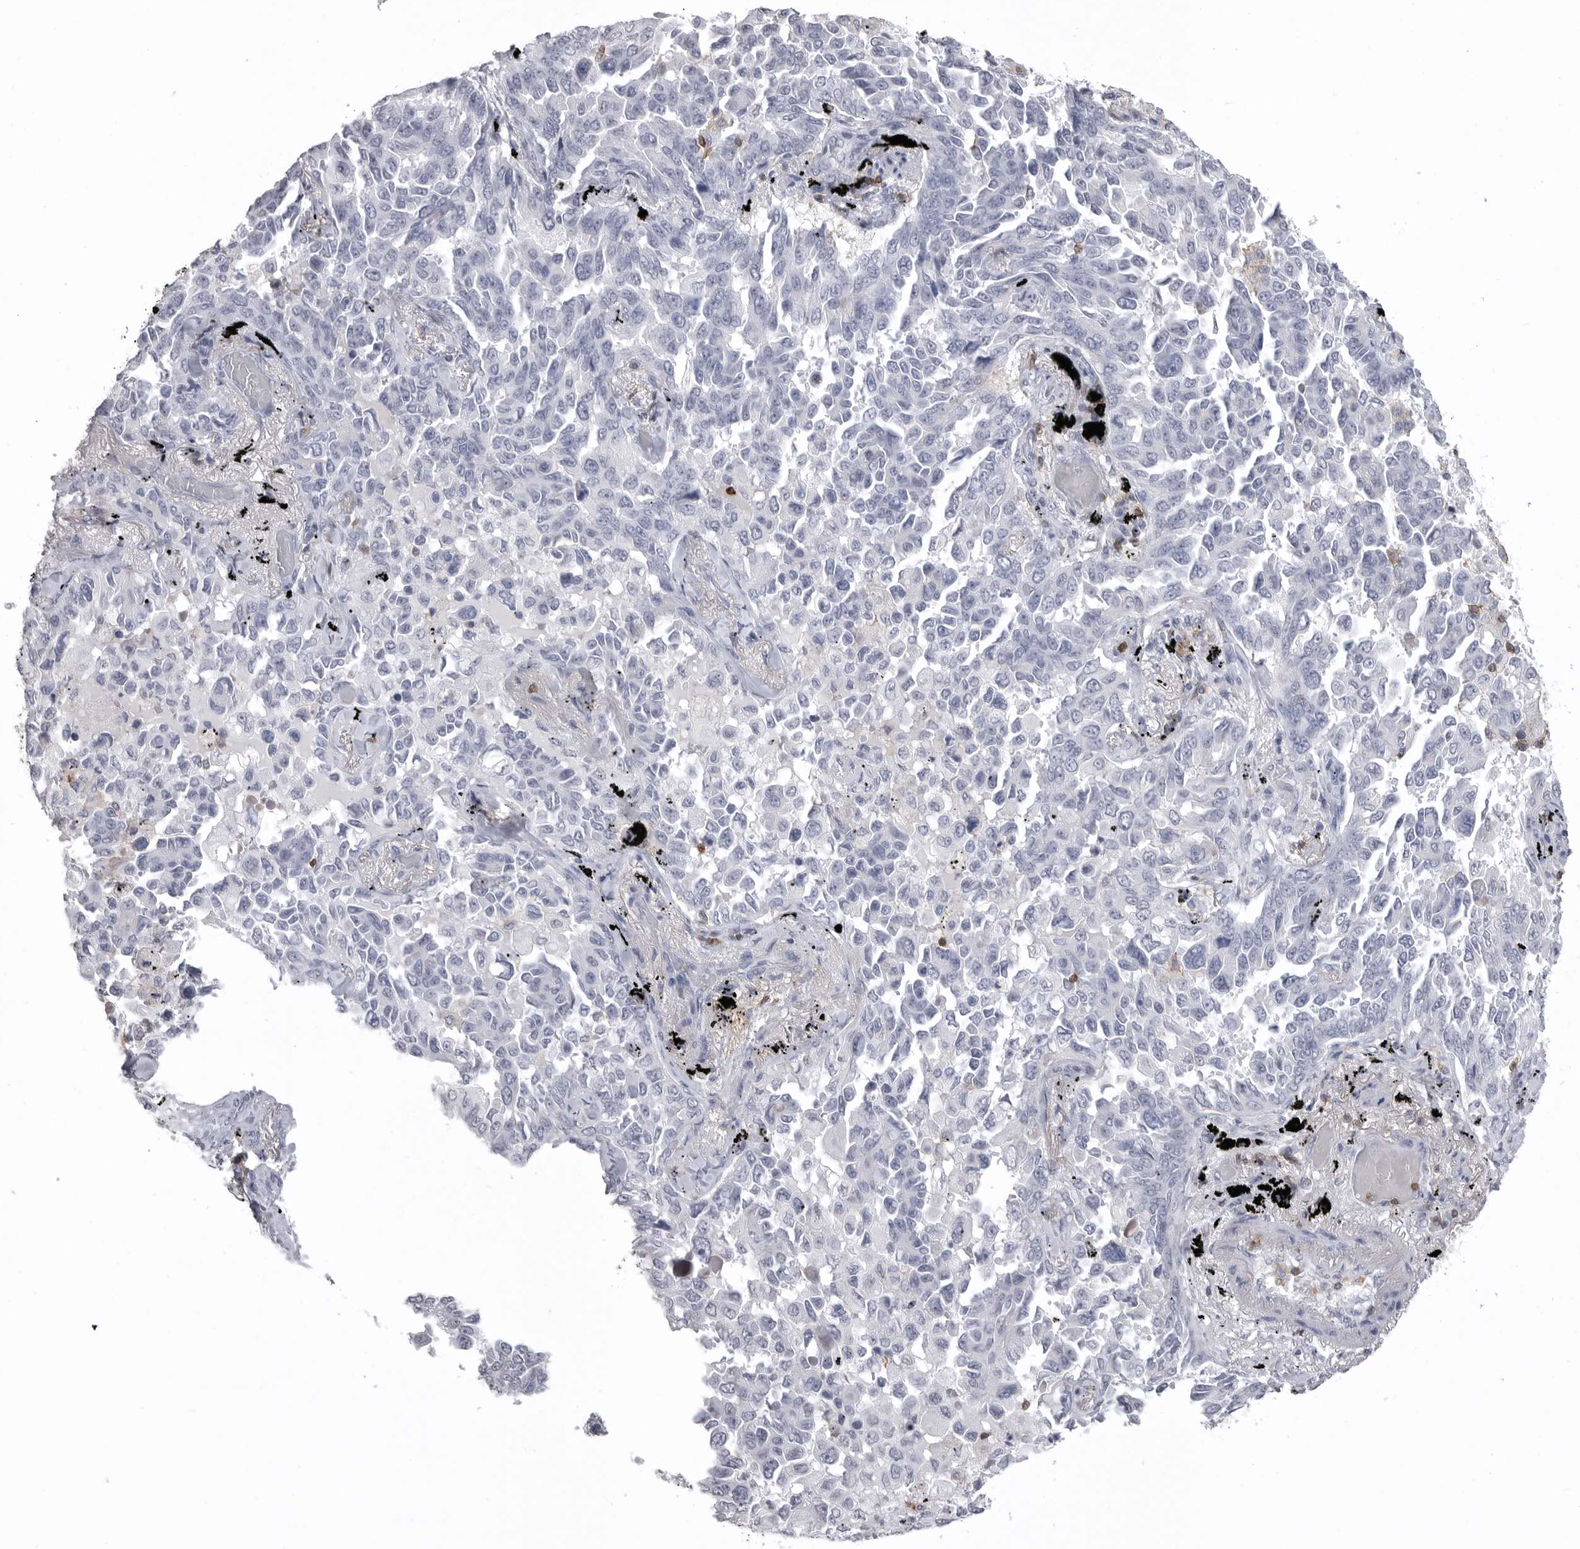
{"staining": {"intensity": "negative", "quantity": "none", "location": "none"}, "tissue": "lung cancer", "cell_type": "Tumor cells", "image_type": "cancer", "snomed": [{"axis": "morphology", "description": "Adenocarcinoma, NOS"}, {"axis": "topography", "description": "Lung"}], "caption": "Immunohistochemical staining of lung adenocarcinoma displays no significant positivity in tumor cells.", "gene": "ITGAL", "patient": {"sex": "female", "age": 67}}